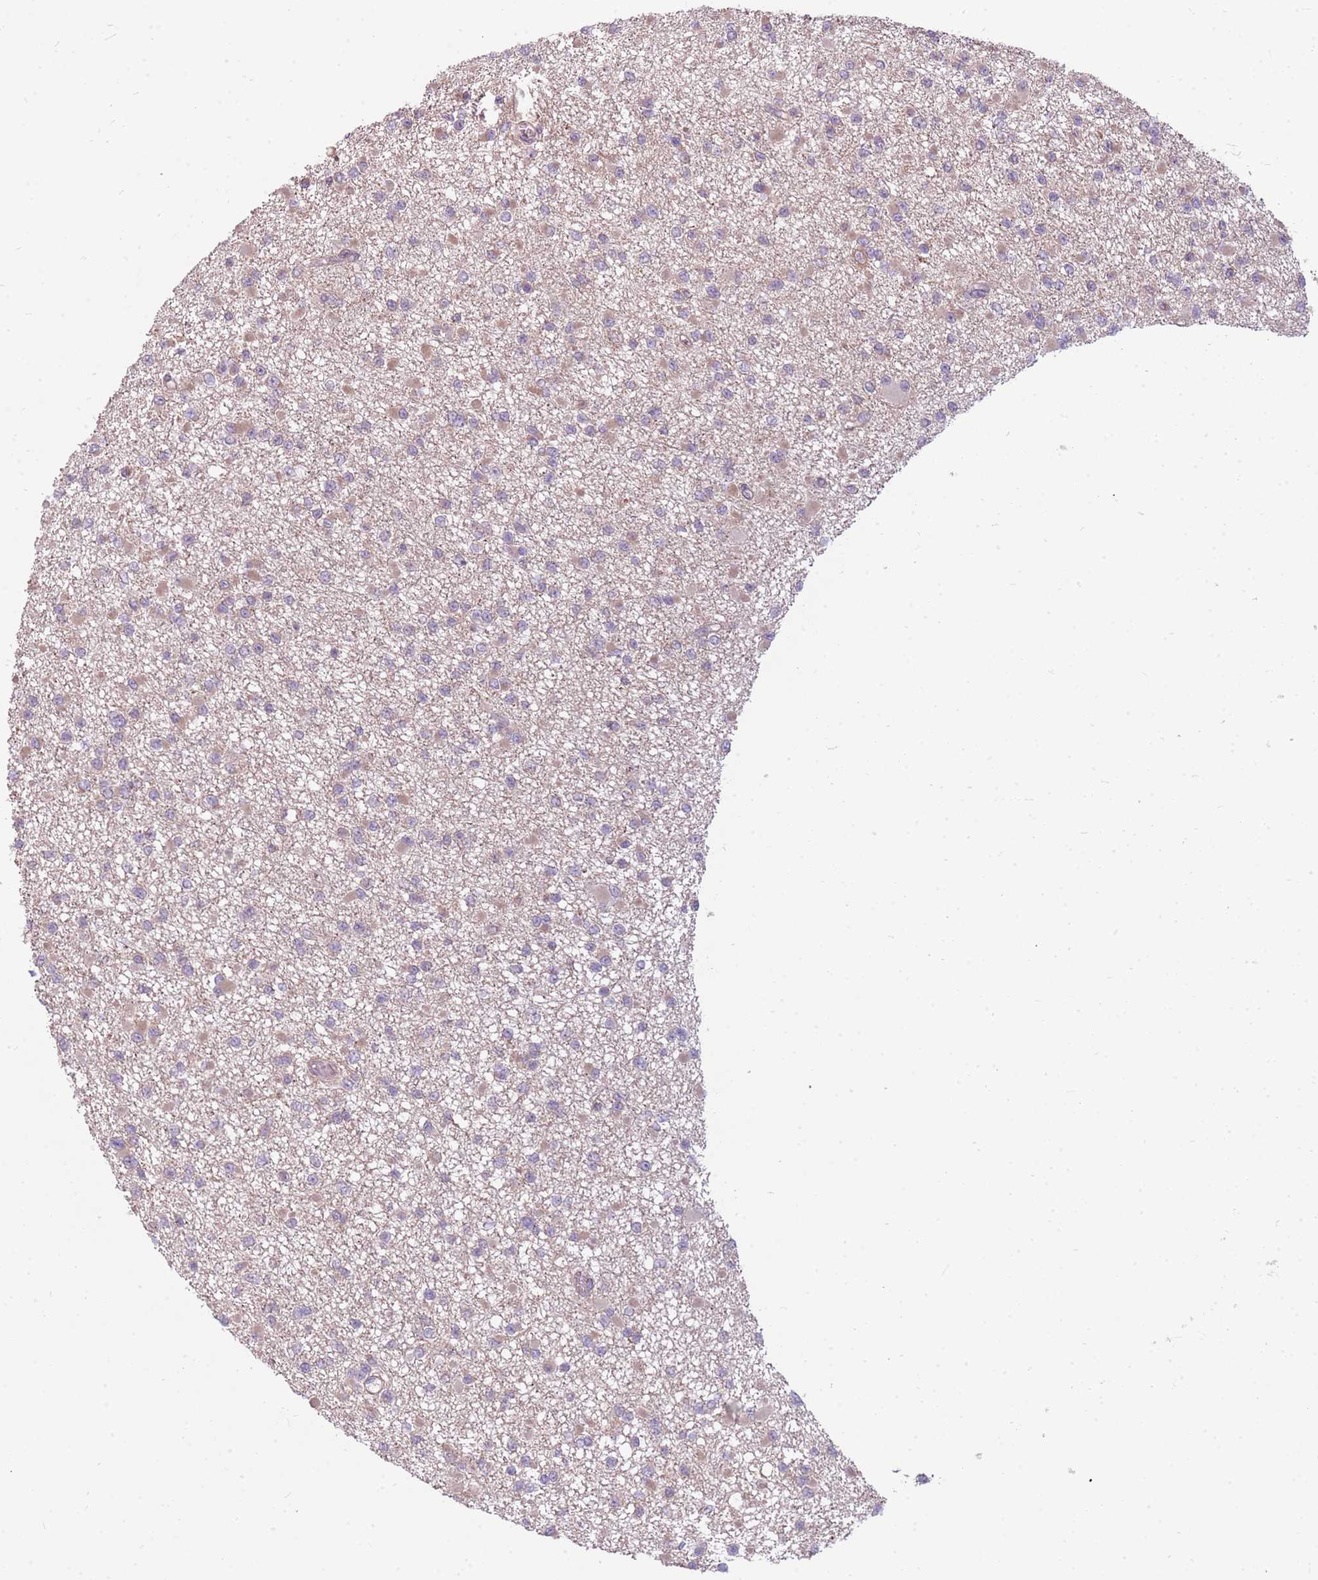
{"staining": {"intensity": "weak", "quantity": "<25%", "location": "cytoplasmic/membranous"}, "tissue": "glioma", "cell_type": "Tumor cells", "image_type": "cancer", "snomed": [{"axis": "morphology", "description": "Glioma, malignant, Low grade"}, {"axis": "topography", "description": "Brain"}], "caption": "Immunohistochemistry (IHC) of glioma demonstrates no expression in tumor cells. Brightfield microscopy of immunohistochemistry stained with DAB (3,3'-diaminobenzidine) (brown) and hematoxylin (blue), captured at high magnification.", "gene": "RPL21", "patient": {"sex": "female", "age": 22}}